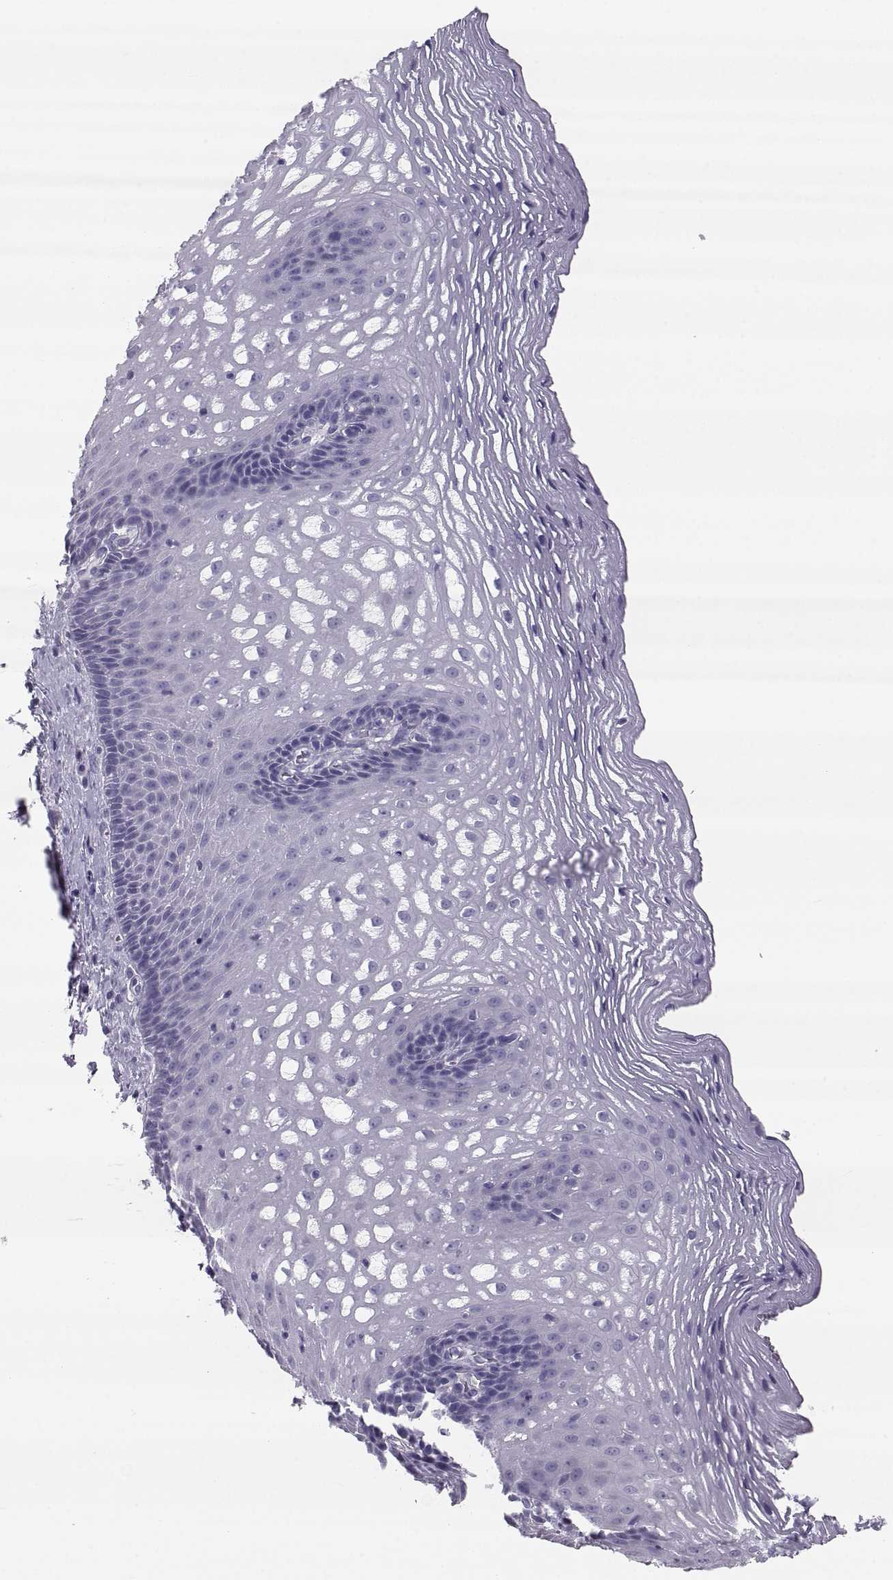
{"staining": {"intensity": "negative", "quantity": "none", "location": "none"}, "tissue": "esophagus", "cell_type": "Squamous epithelial cells", "image_type": "normal", "snomed": [{"axis": "morphology", "description": "Normal tissue, NOS"}, {"axis": "topography", "description": "Esophagus"}], "caption": "This image is of unremarkable esophagus stained with immunohistochemistry to label a protein in brown with the nuclei are counter-stained blue. There is no positivity in squamous epithelial cells. (Stains: DAB (3,3'-diaminobenzidine) IHC with hematoxylin counter stain, Microscopy: brightfield microscopy at high magnification).", "gene": "PCSK1N", "patient": {"sex": "male", "age": 76}}